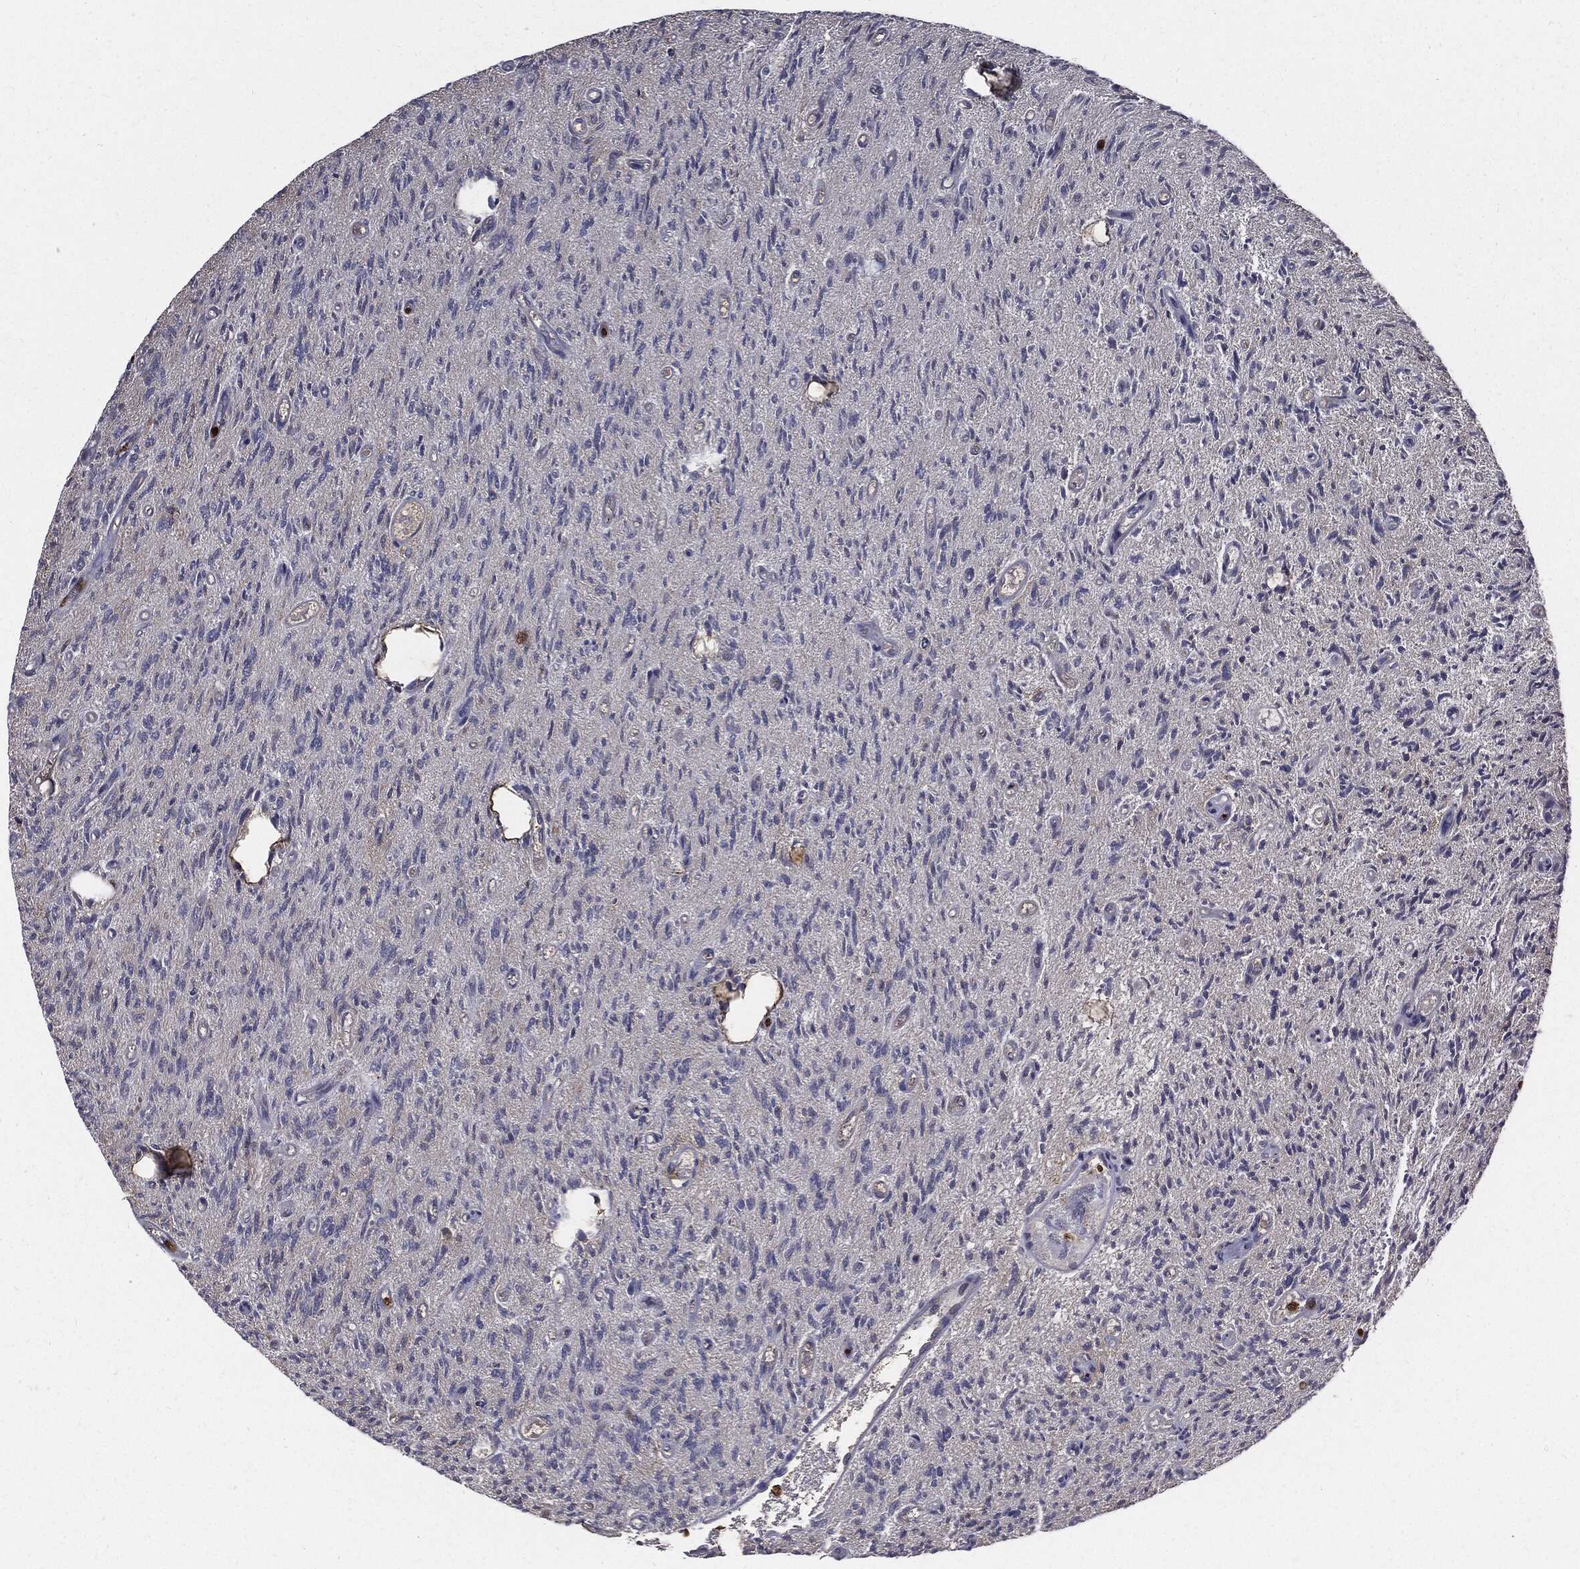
{"staining": {"intensity": "moderate", "quantity": "25%-75%", "location": "cytoplasmic/membranous"}, "tissue": "glioma", "cell_type": "Tumor cells", "image_type": "cancer", "snomed": [{"axis": "morphology", "description": "Glioma, malignant, High grade"}, {"axis": "topography", "description": "Brain"}], "caption": "Immunohistochemical staining of human malignant glioma (high-grade) exhibits moderate cytoplasmic/membranous protein expression in approximately 25%-75% of tumor cells.", "gene": "PDCD6IP", "patient": {"sex": "male", "age": 64}}